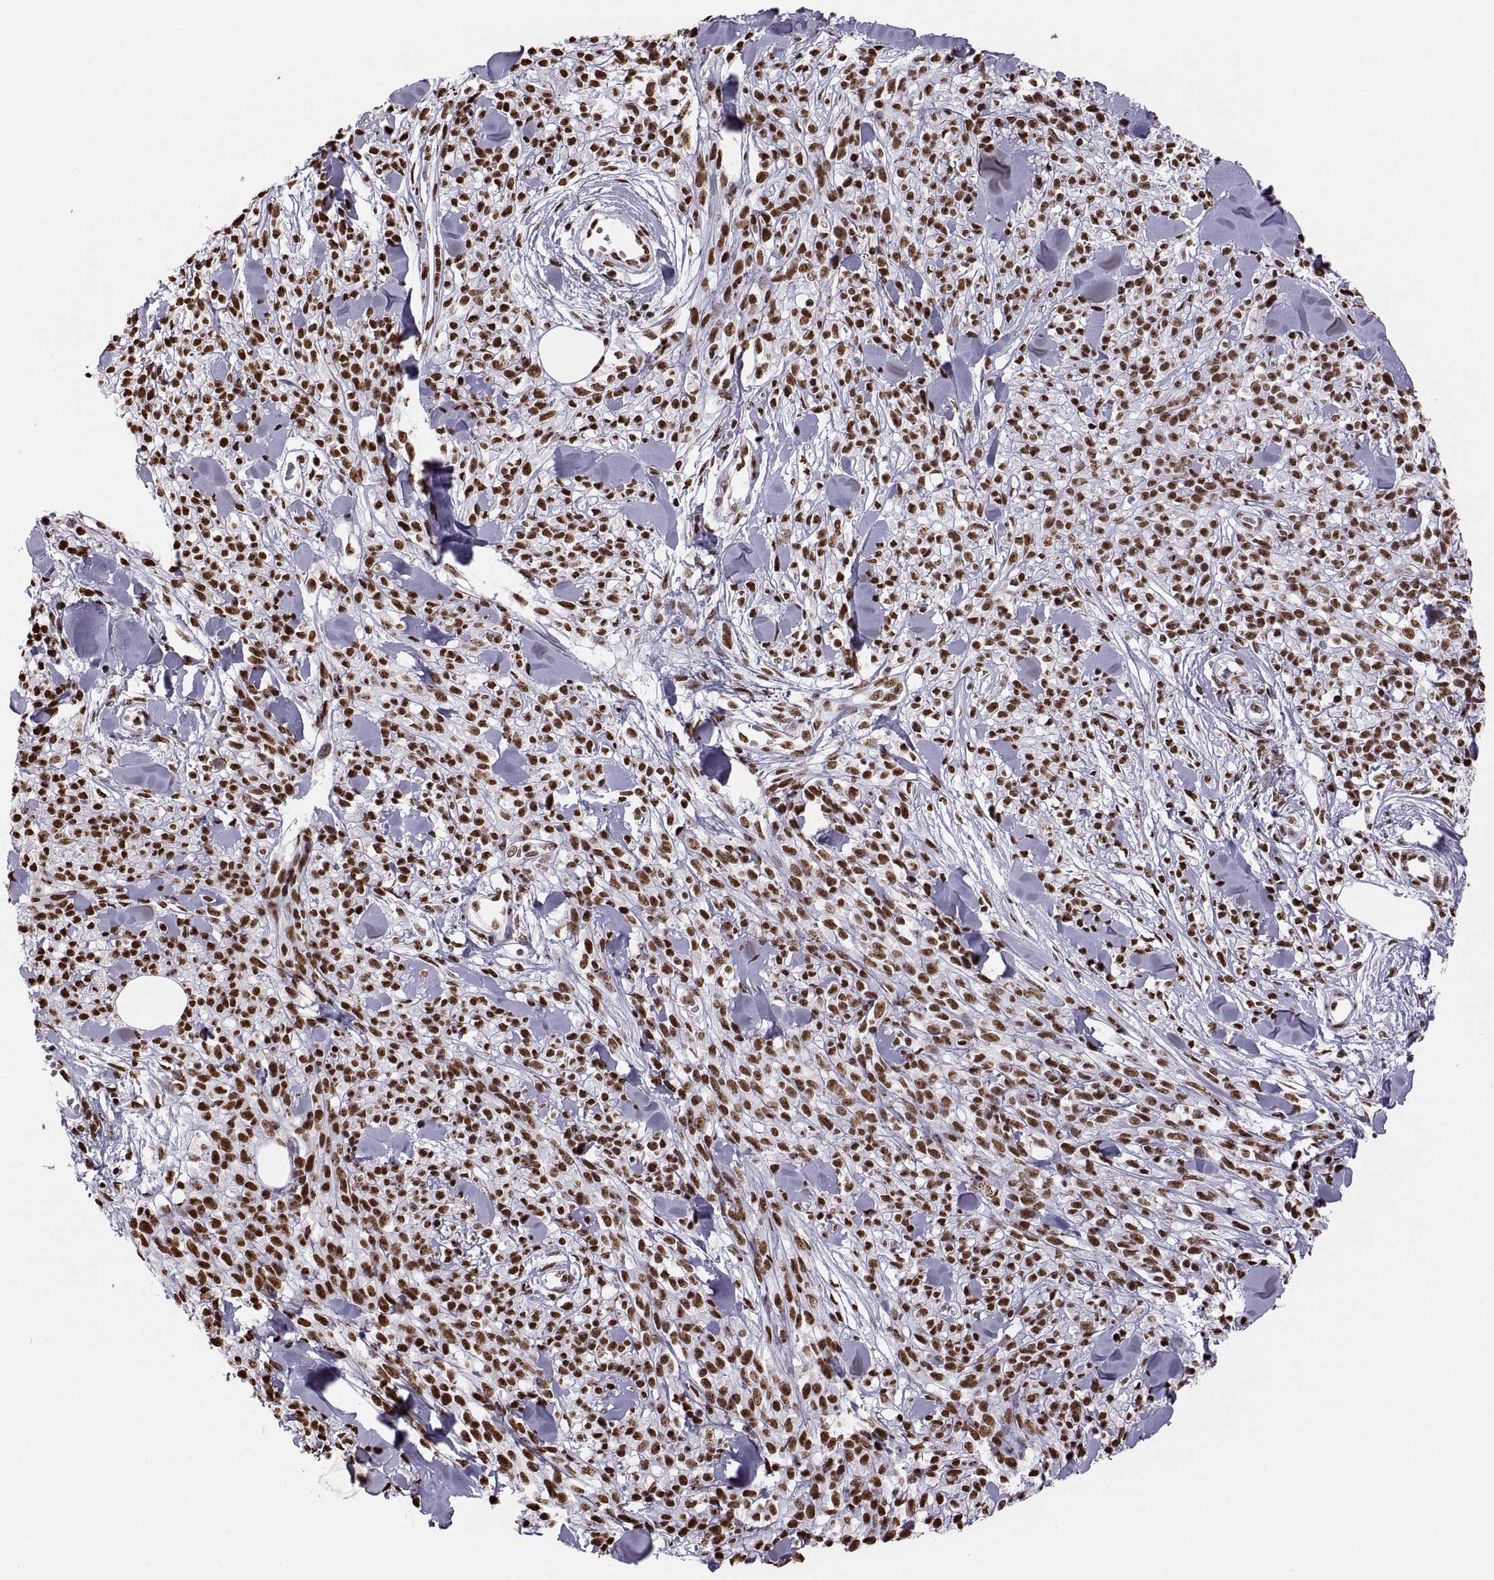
{"staining": {"intensity": "strong", "quantity": "25%-75%", "location": "nuclear"}, "tissue": "melanoma", "cell_type": "Tumor cells", "image_type": "cancer", "snomed": [{"axis": "morphology", "description": "Malignant melanoma, NOS"}, {"axis": "topography", "description": "Skin"}, {"axis": "topography", "description": "Skin of trunk"}], "caption": "Strong nuclear positivity for a protein is seen in about 25%-75% of tumor cells of melanoma using IHC.", "gene": "SNAI1", "patient": {"sex": "male", "age": 74}}